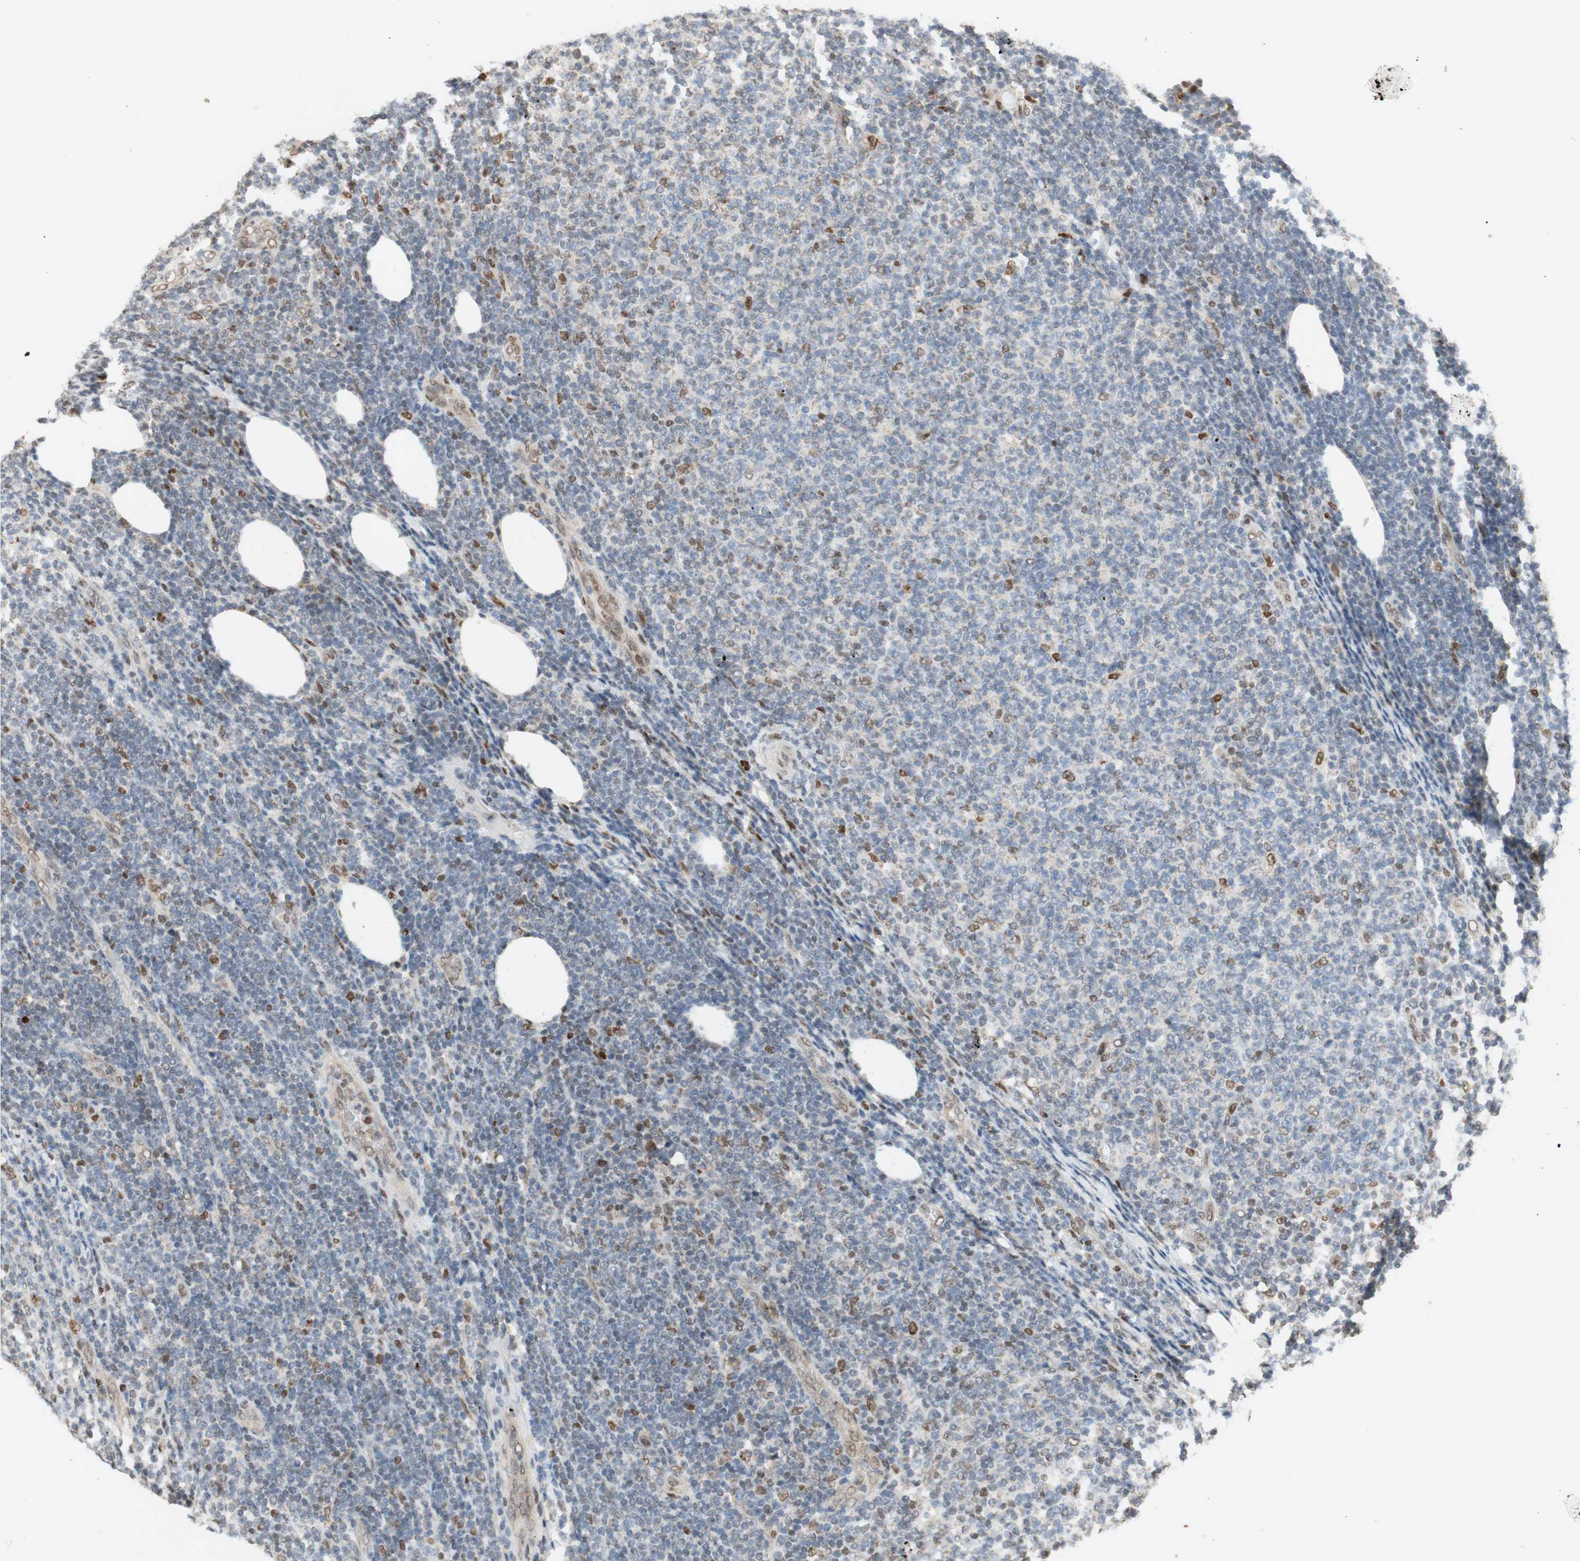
{"staining": {"intensity": "negative", "quantity": "none", "location": "none"}, "tissue": "lymphoma", "cell_type": "Tumor cells", "image_type": "cancer", "snomed": [{"axis": "morphology", "description": "Malignant lymphoma, non-Hodgkin's type, Low grade"}, {"axis": "topography", "description": "Lymph node"}], "caption": "A micrograph of human lymphoma is negative for staining in tumor cells.", "gene": "DNMT3A", "patient": {"sex": "male", "age": 66}}